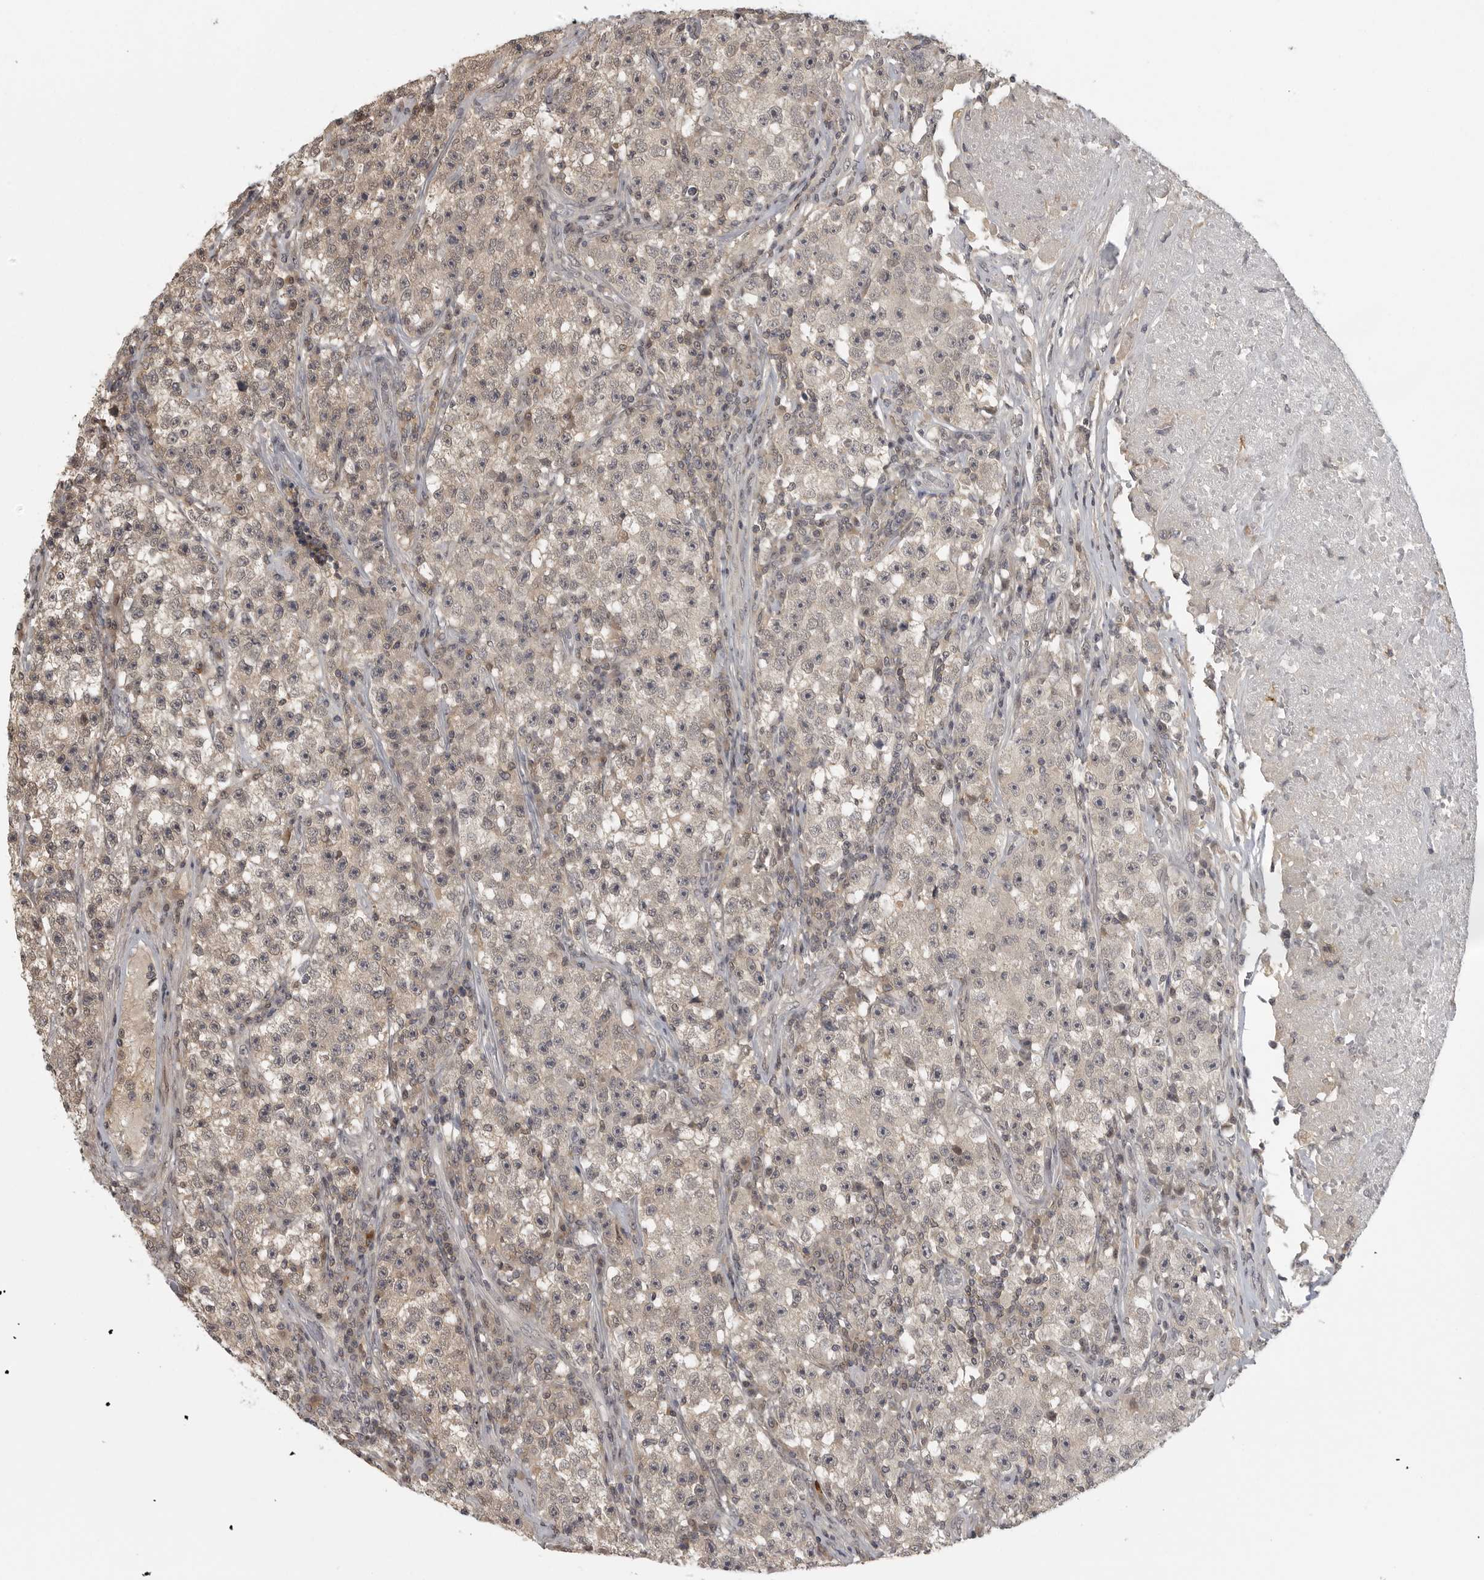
{"staining": {"intensity": "weak", "quantity": ">75%", "location": "cytoplasmic/membranous,nuclear"}, "tissue": "testis cancer", "cell_type": "Tumor cells", "image_type": "cancer", "snomed": [{"axis": "morphology", "description": "Seminoma, NOS"}, {"axis": "topography", "description": "Testis"}], "caption": "About >75% of tumor cells in human testis seminoma exhibit weak cytoplasmic/membranous and nuclear protein expression as visualized by brown immunohistochemical staining.", "gene": "UROD", "patient": {"sex": "male", "age": 22}}